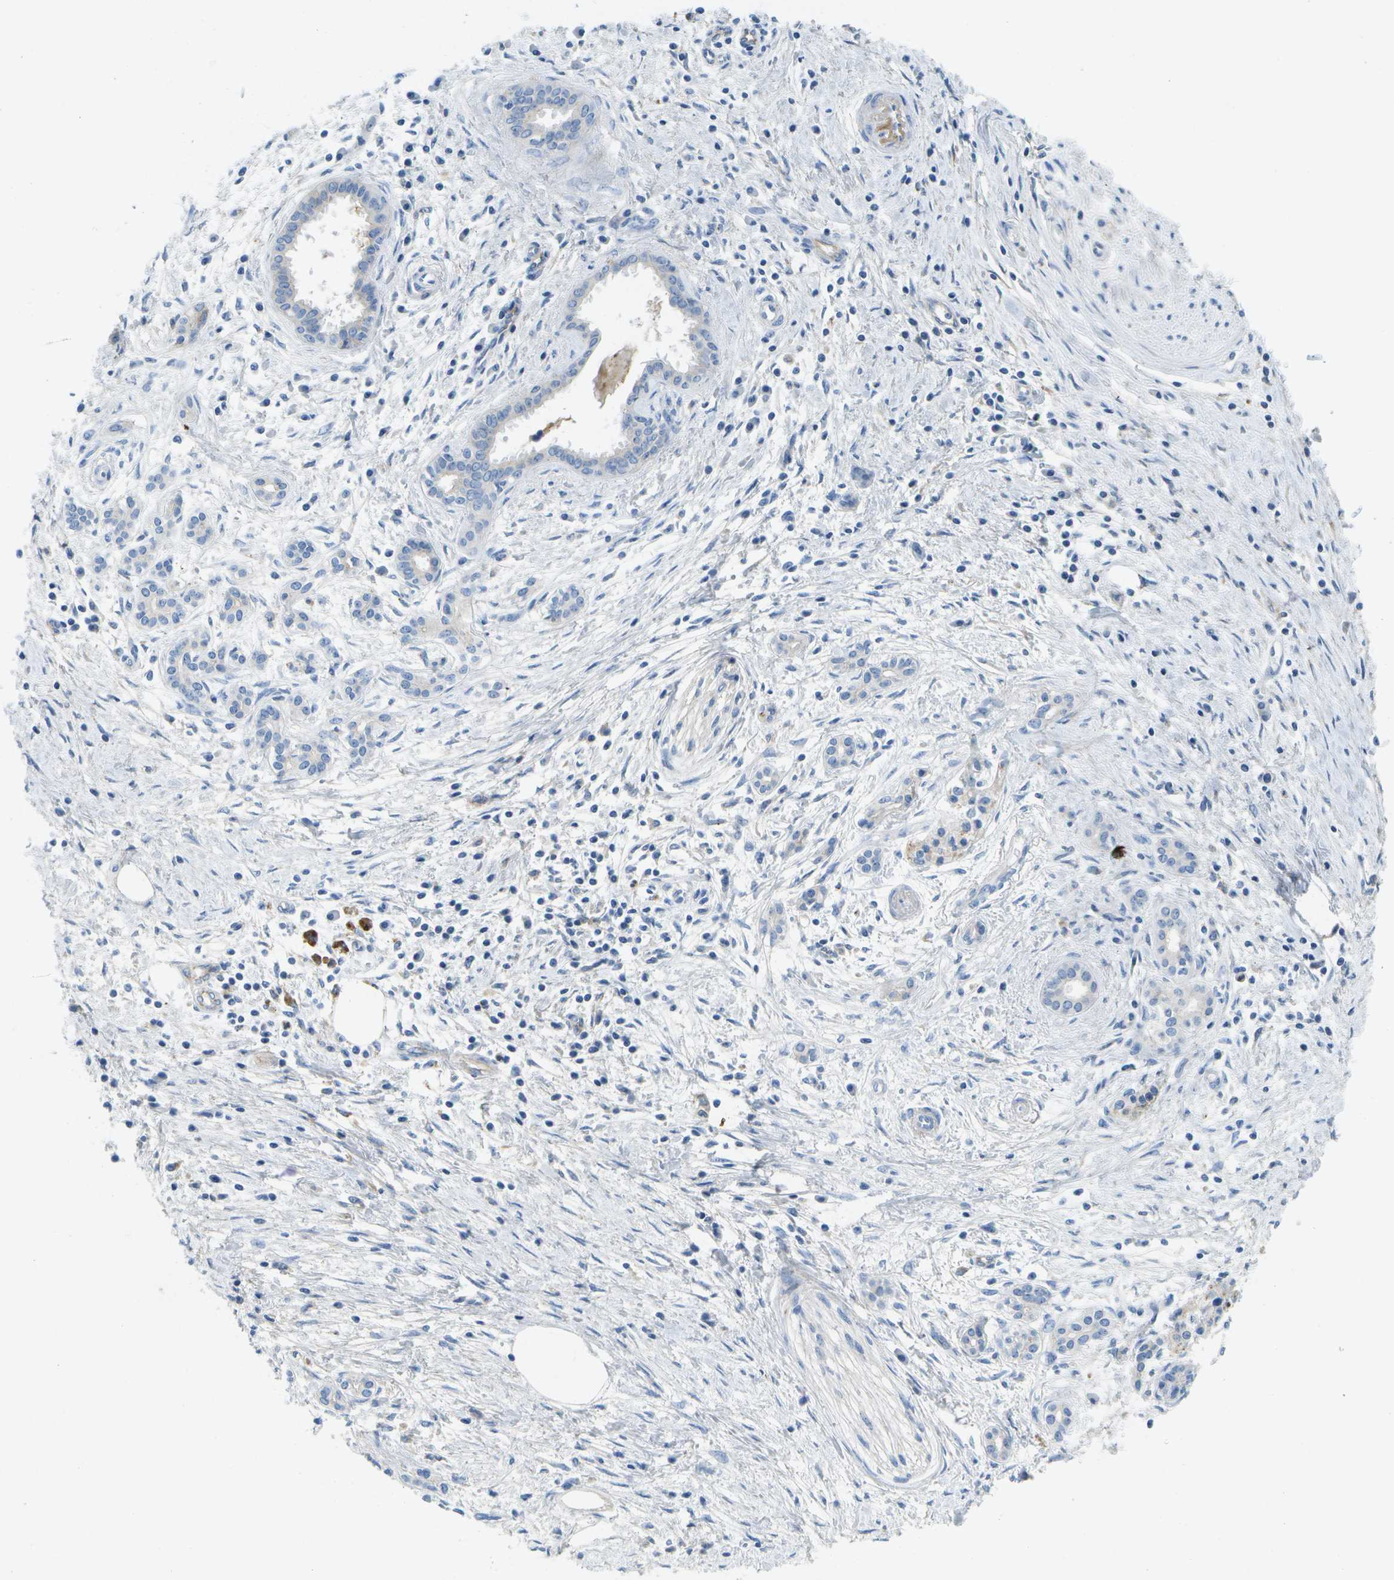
{"staining": {"intensity": "negative", "quantity": "none", "location": "none"}, "tissue": "pancreatic cancer", "cell_type": "Tumor cells", "image_type": "cancer", "snomed": [{"axis": "morphology", "description": "Adenocarcinoma, NOS"}, {"axis": "topography", "description": "Pancreas"}], "caption": "An IHC image of pancreatic cancer is shown. There is no staining in tumor cells of pancreatic cancer.", "gene": "LIPG", "patient": {"sex": "female", "age": 70}}